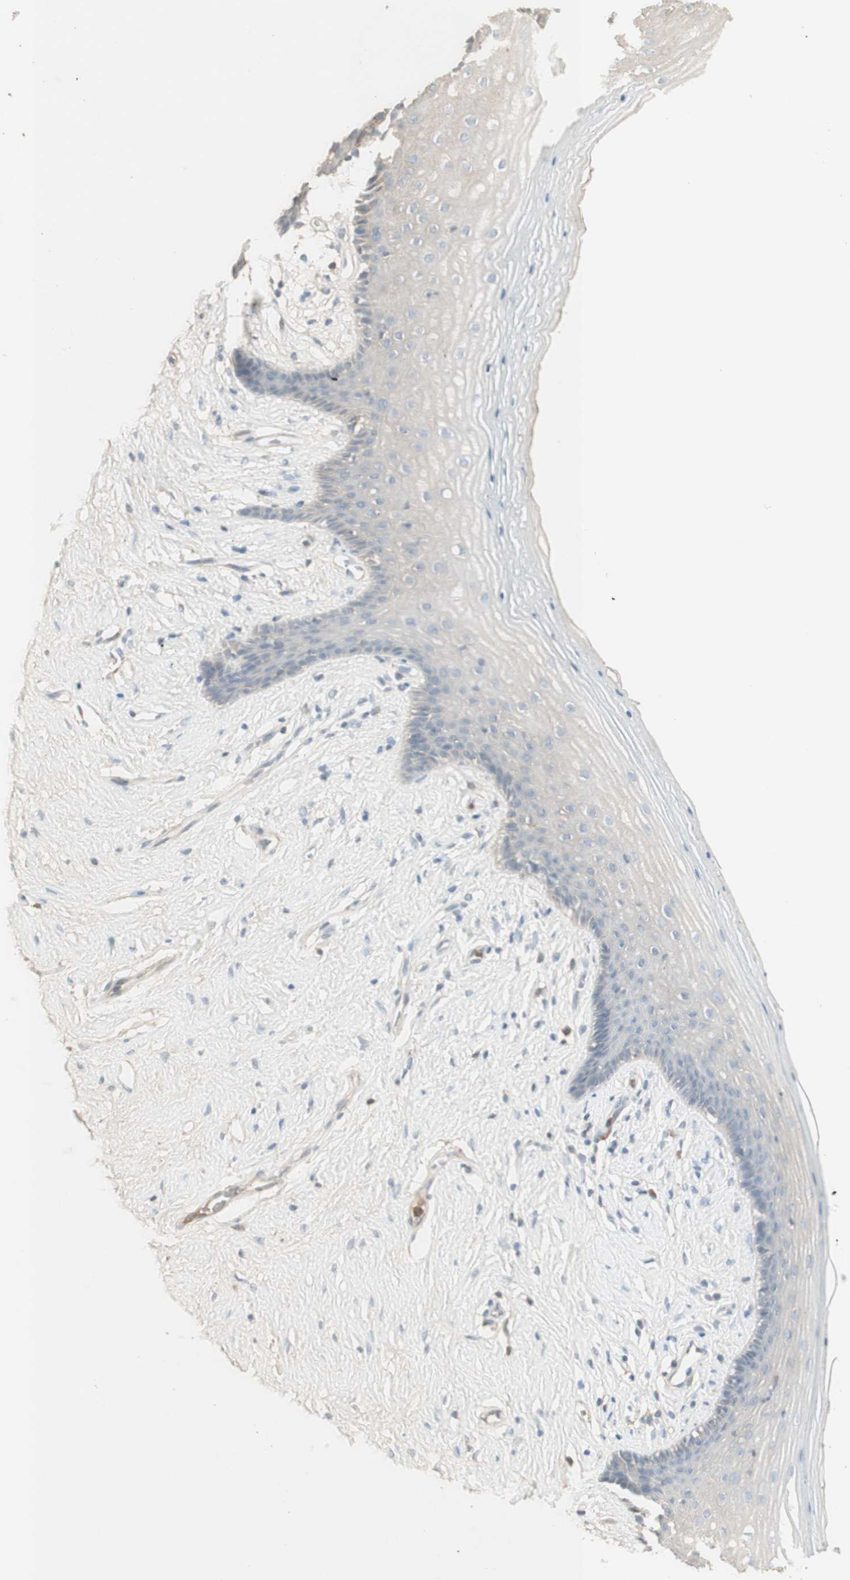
{"staining": {"intensity": "negative", "quantity": "none", "location": "none"}, "tissue": "vagina", "cell_type": "Squamous epithelial cells", "image_type": "normal", "snomed": [{"axis": "morphology", "description": "Normal tissue, NOS"}, {"axis": "topography", "description": "Vagina"}], "caption": "DAB immunohistochemical staining of normal vagina shows no significant positivity in squamous epithelial cells. Nuclei are stained in blue.", "gene": "IFNG", "patient": {"sex": "female", "age": 44}}